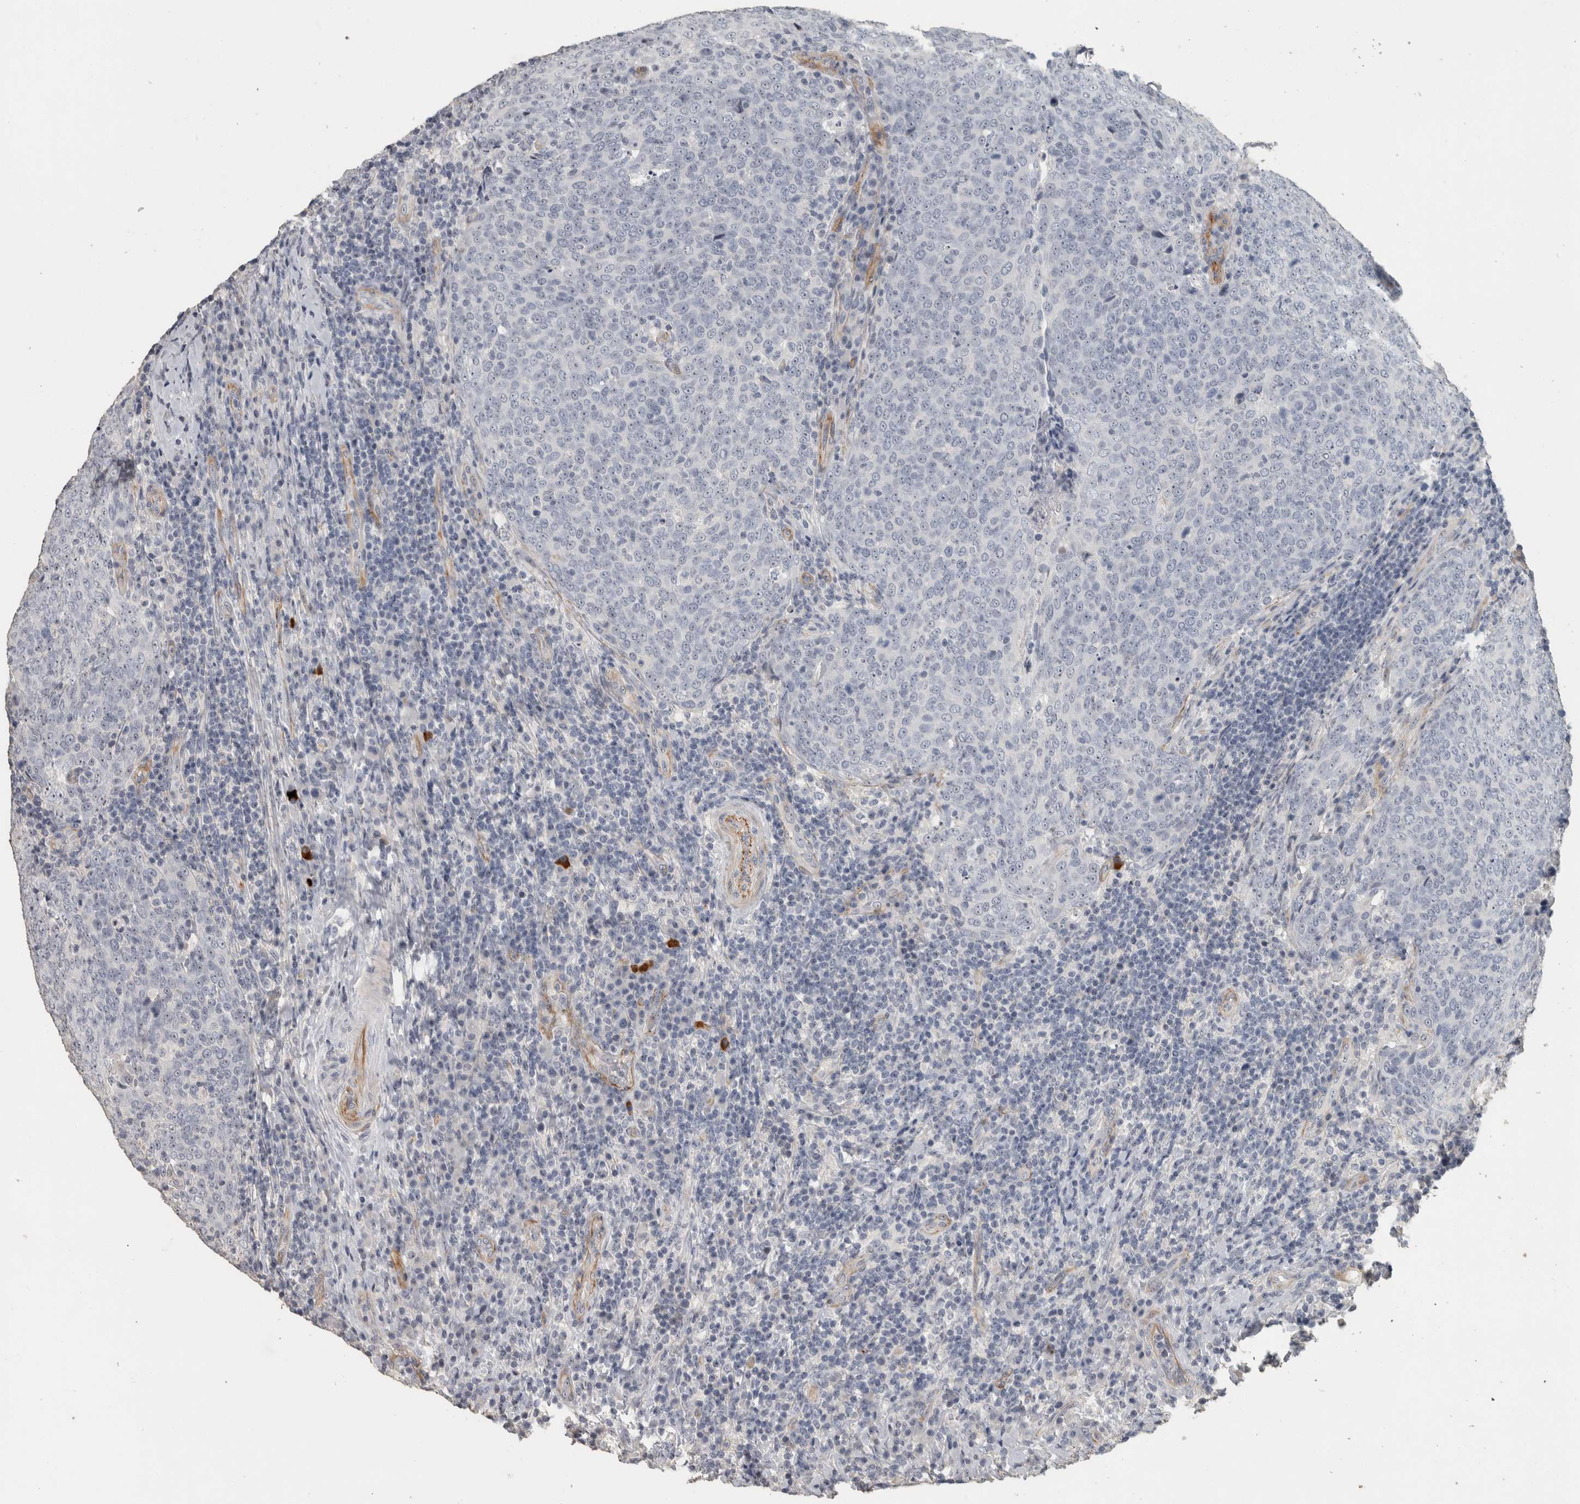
{"staining": {"intensity": "weak", "quantity": "<25%", "location": "nuclear"}, "tissue": "head and neck cancer", "cell_type": "Tumor cells", "image_type": "cancer", "snomed": [{"axis": "morphology", "description": "Squamous cell carcinoma, NOS"}, {"axis": "morphology", "description": "Squamous cell carcinoma, metastatic, NOS"}, {"axis": "topography", "description": "Lymph node"}, {"axis": "topography", "description": "Head-Neck"}], "caption": "Micrograph shows no significant protein expression in tumor cells of head and neck metastatic squamous cell carcinoma. (Brightfield microscopy of DAB (3,3'-diaminobenzidine) immunohistochemistry at high magnification).", "gene": "DCAF10", "patient": {"sex": "male", "age": 62}}